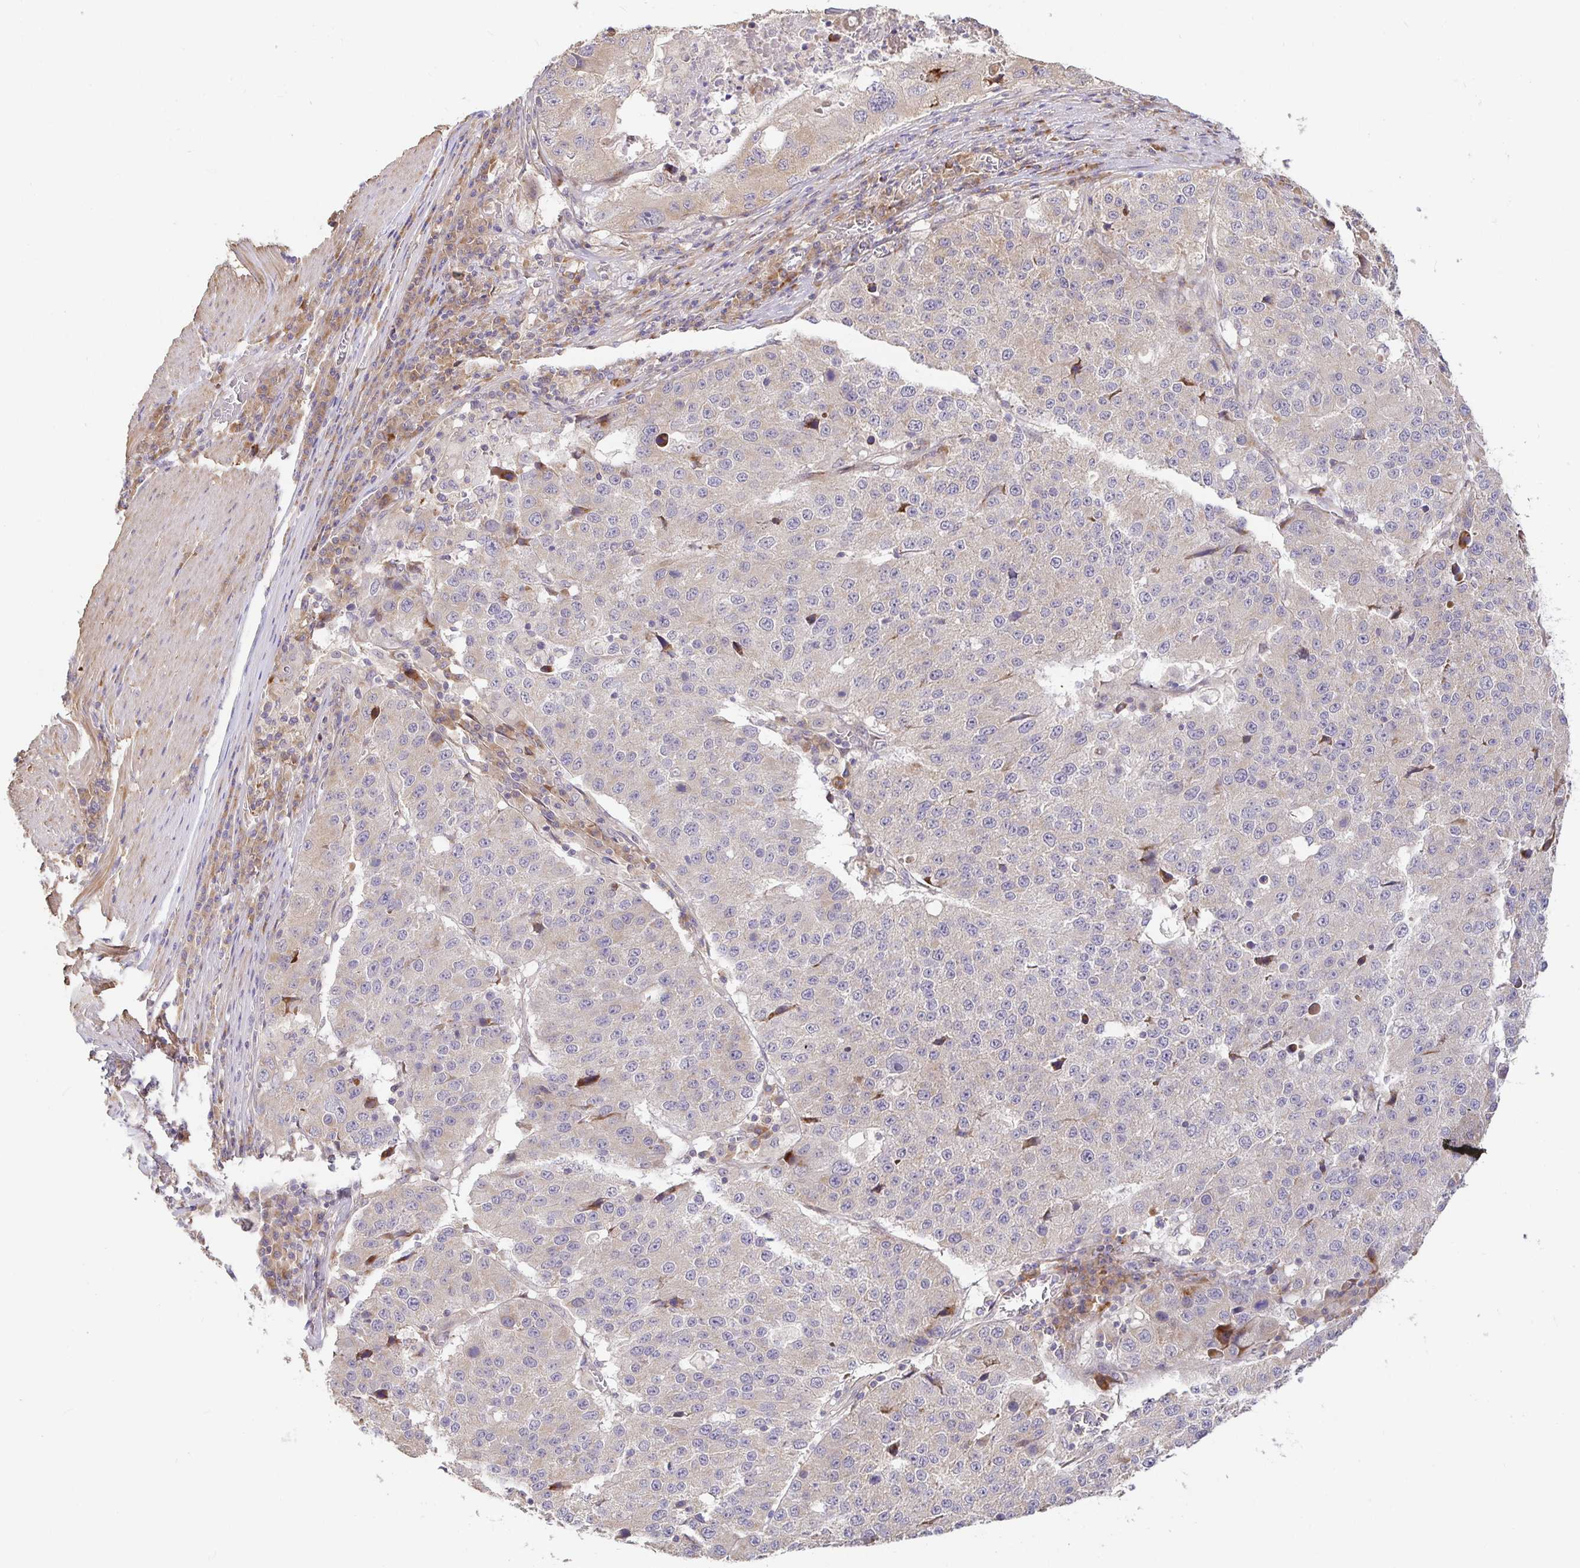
{"staining": {"intensity": "weak", "quantity": "<25%", "location": "cytoplasmic/membranous"}, "tissue": "stomach cancer", "cell_type": "Tumor cells", "image_type": "cancer", "snomed": [{"axis": "morphology", "description": "Adenocarcinoma, NOS"}, {"axis": "topography", "description": "Stomach"}], "caption": "Image shows no significant protein positivity in tumor cells of stomach cancer. The staining is performed using DAB brown chromogen with nuclei counter-stained in using hematoxylin.", "gene": "ZDHHC11", "patient": {"sex": "male", "age": 71}}